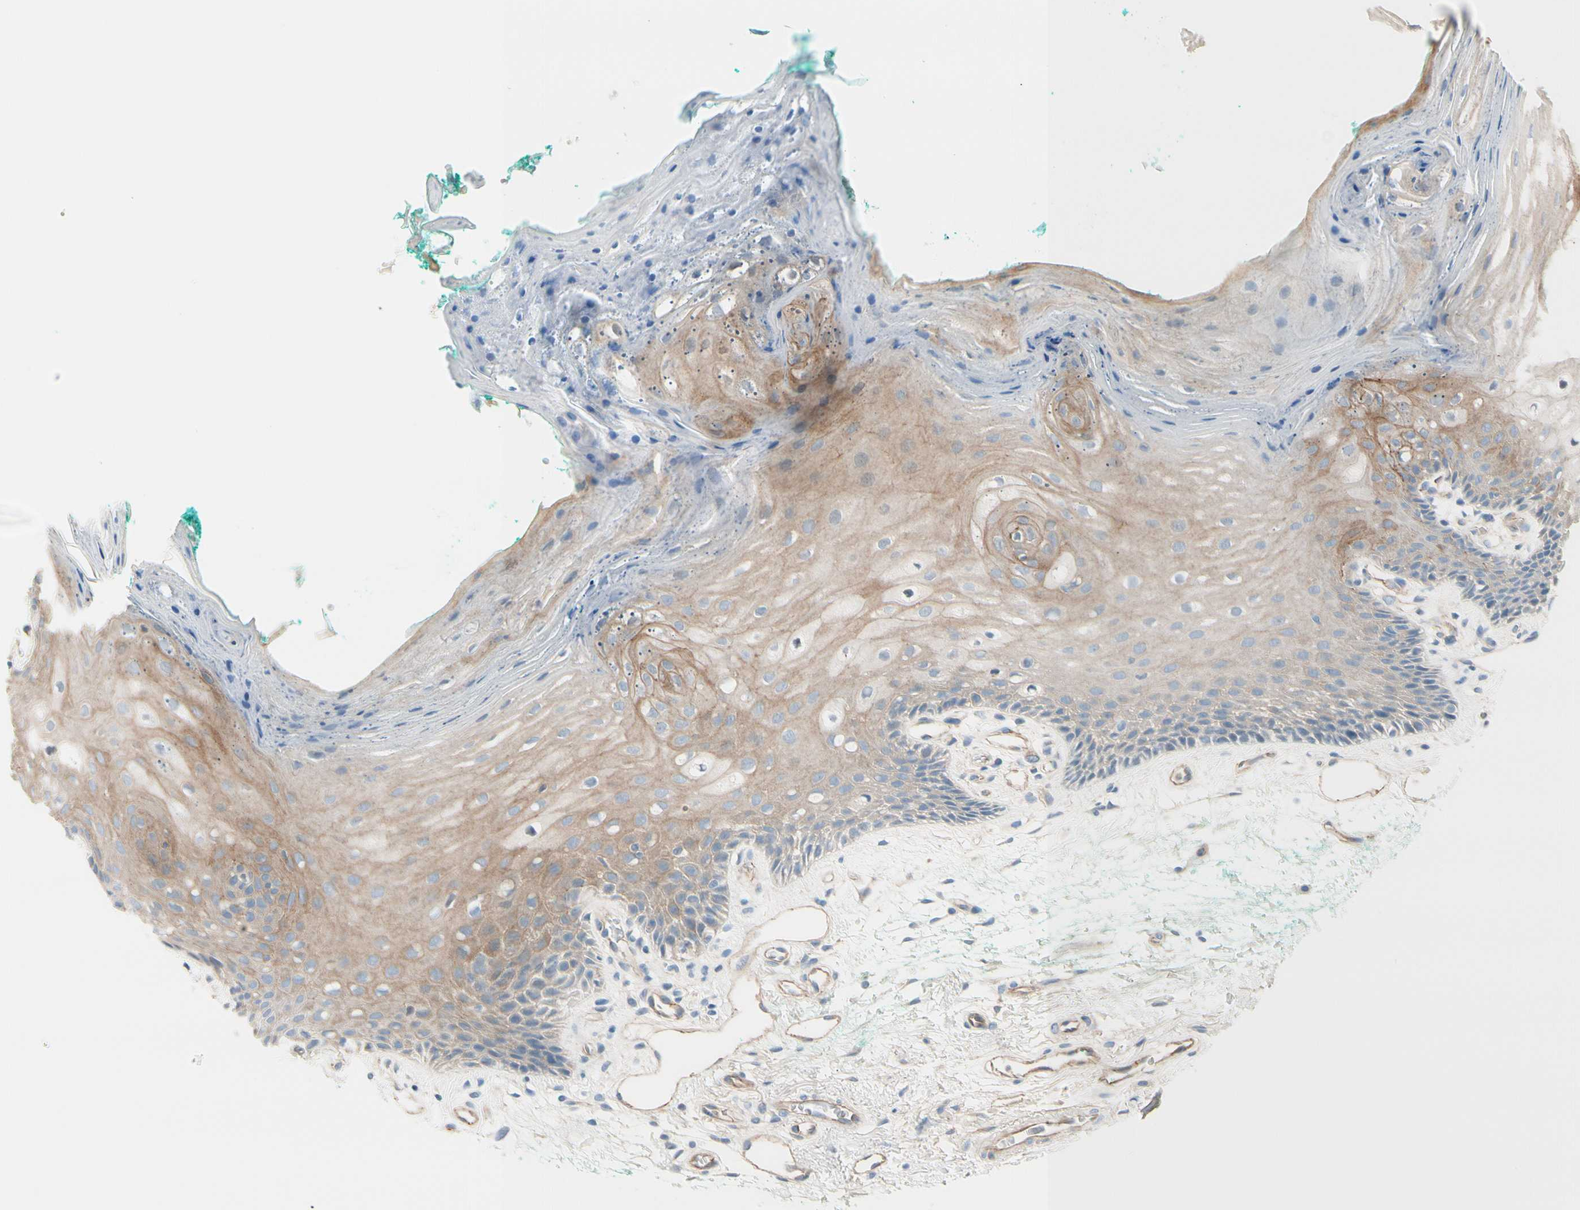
{"staining": {"intensity": "weak", "quantity": "25%-75%", "location": "cytoplasmic/membranous"}, "tissue": "oral mucosa", "cell_type": "Squamous epithelial cells", "image_type": "normal", "snomed": [{"axis": "morphology", "description": "Normal tissue, NOS"}, {"axis": "topography", "description": "Skeletal muscle"}, {"axis": "topography", "description": "Oral tissue"}, {"axis": "topography", "description": "Peripheral nerve tissue"}], "caption": "A brown stain labels weak cytoplasmic/membranous positivity of a protein in squamous epithelial cells of benign oral mucosa. The staining was performed using DAB (3,3'-diaminobenzidine), with brown indicating positive protein expression. Nuclei are stained blue with hematoxylin.", "gene": "TJP1", "patient": {"sex": "female", "age": 84}}